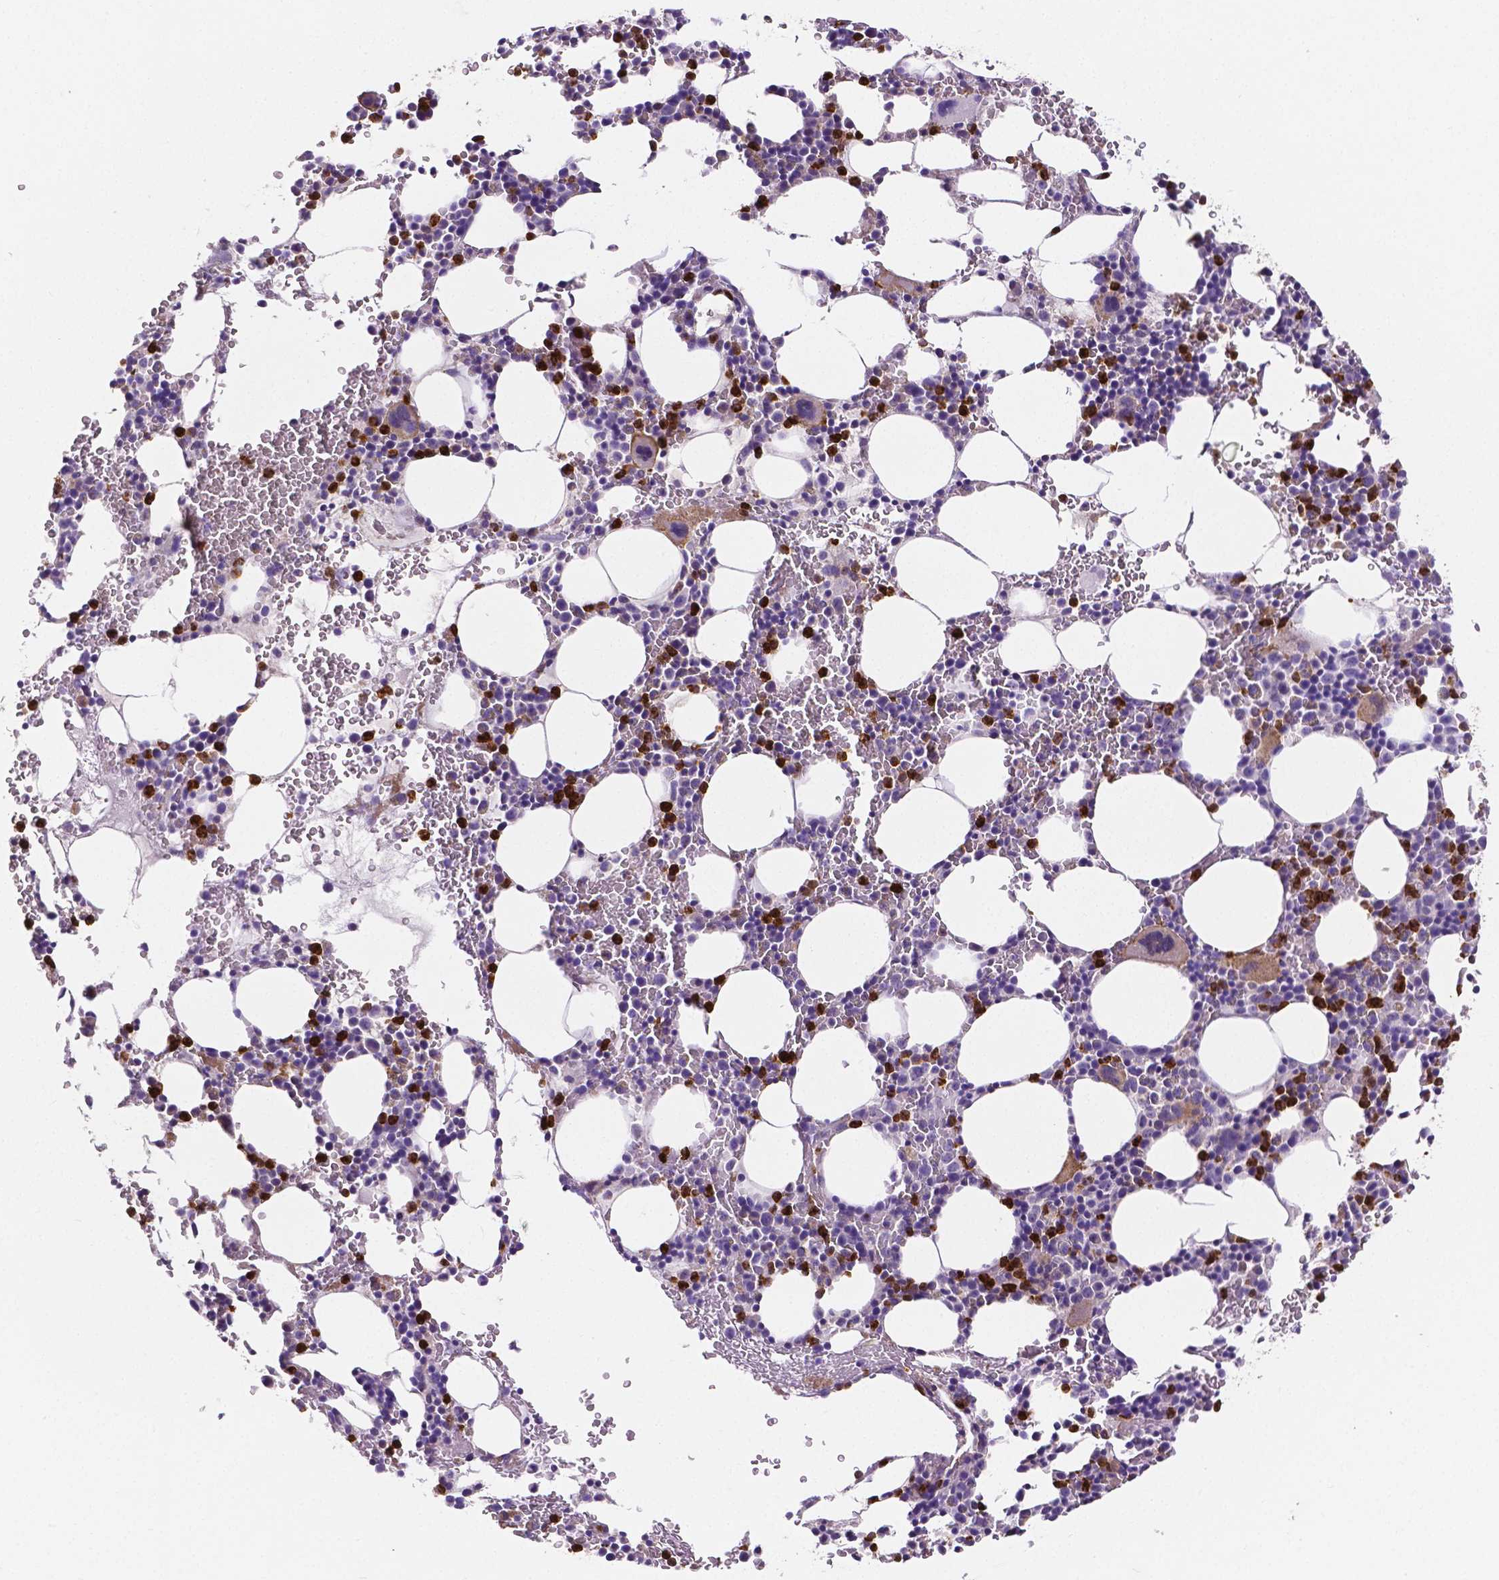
{"staining": {"intensity": "strong", "quantity": "<25%", "location": "cytoplasmic/membranous"}, "tissue": "bone marrow", "cell_type": "Hematopoietic cells", "image_type": "normal", "snomed": [{"axis": "morphology", "description": "Normal tissue, NOS"}, {"axis": "topography", "description": "Bone marrow"}], "caption": "Unremarkable bone marrow shows strong cytoplasmic/membranous staining in about <25% of hematopoietic cells.", "gene": "MMP9", "patient": {"sex": "male", "age": 82}}